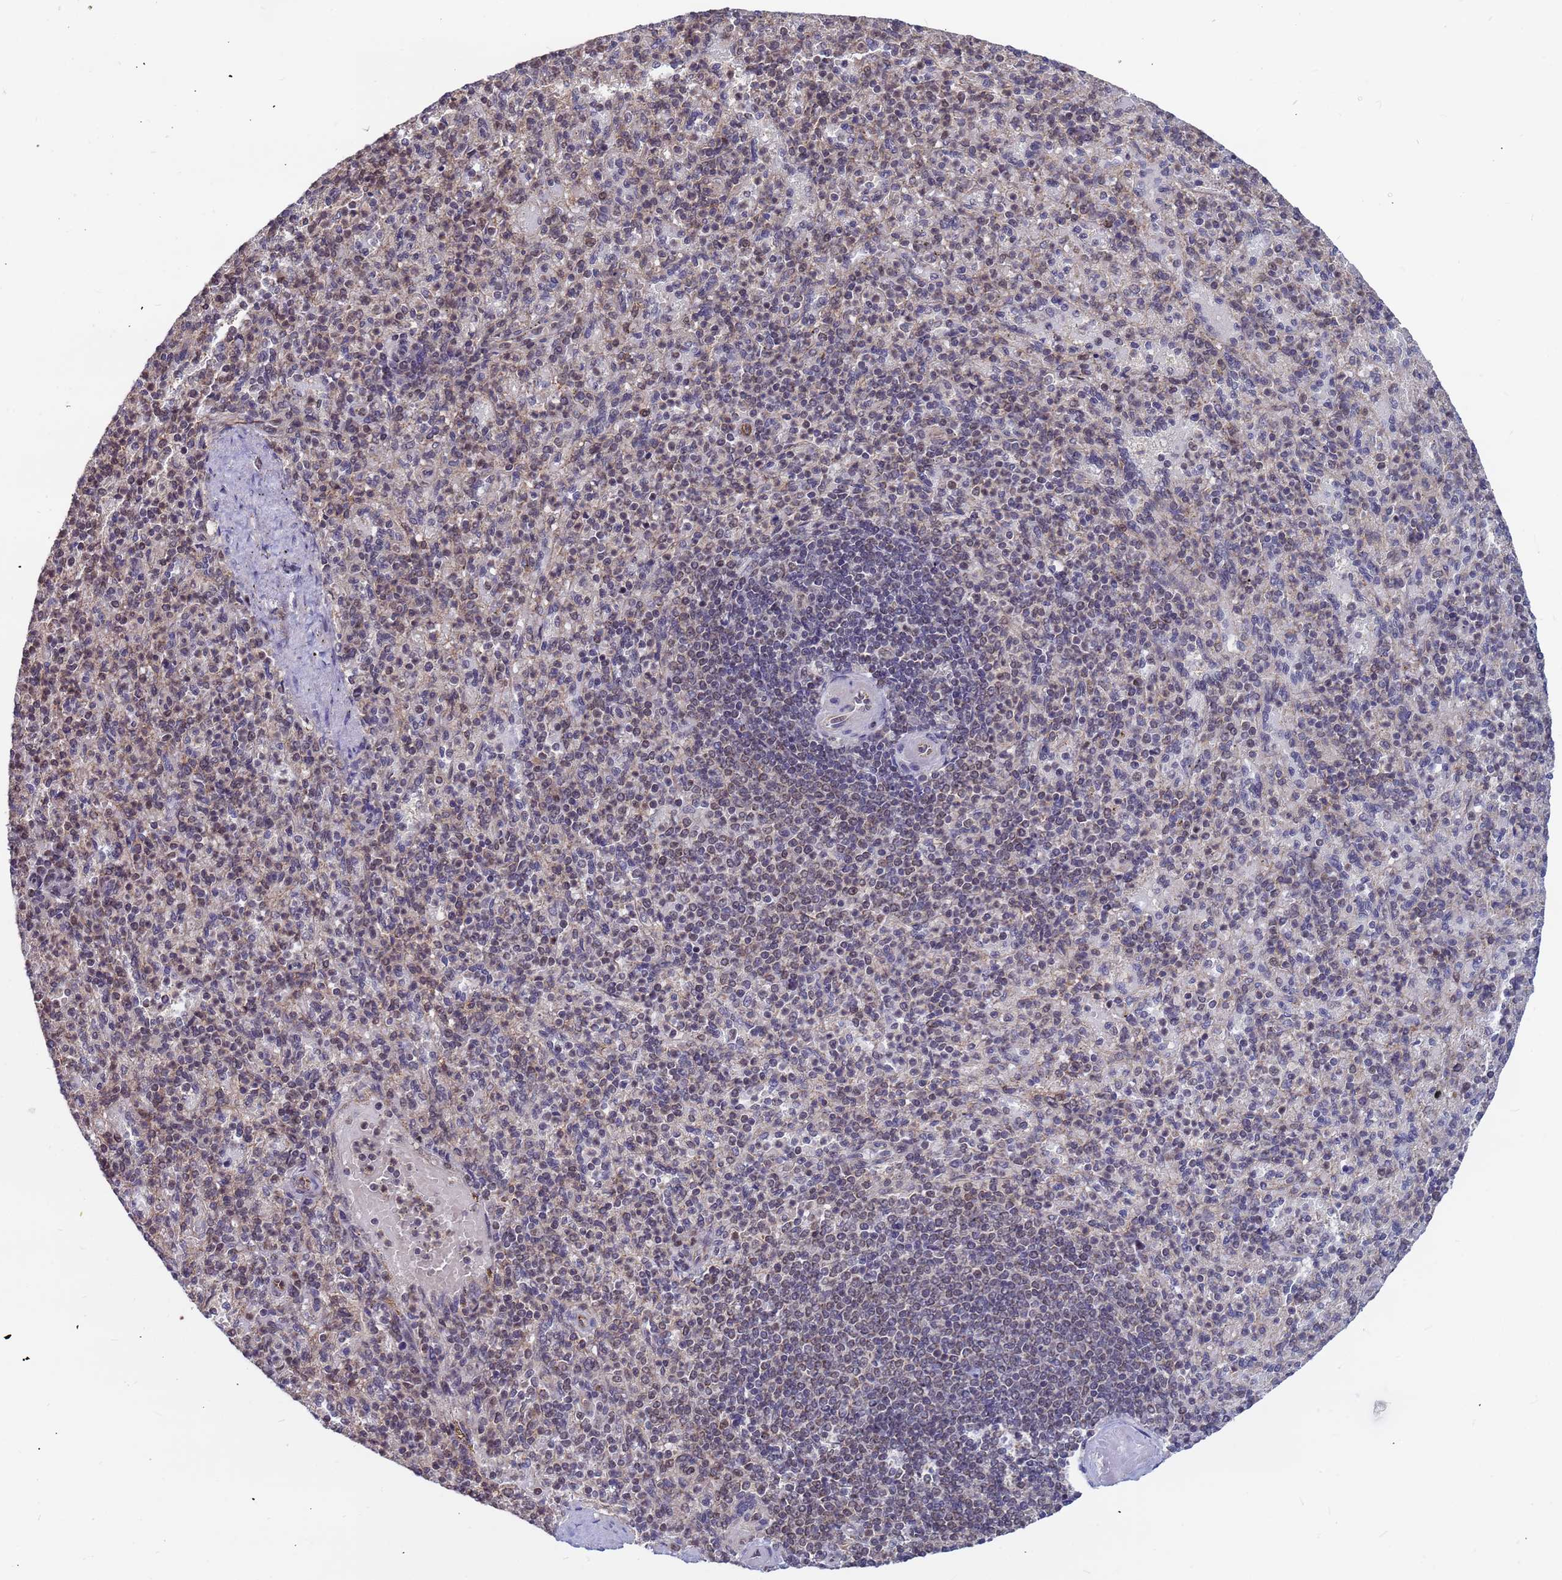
{"staining": {"intensity": "moderate", "quantity": "25%-75%", "location": "nuclear"}, "tissue": "spleen", "cell_type": "Cells in red pulp", "image_type": "normal", "snomed": [{"axis": "morphology", "description": "Normal tissue, NOS"}, {"axis": "topography", "description": "Spleen"}], "caption": "Immunohistochemistry (IHC) micrograph of benign spleen: spleen stained using IHC reveals medium levels of moderate protein expression localized specifically in the nuclear of cells in red pulp, appearing as a nuclear brown color.", "gene": "DENND2B", "patient": {"sex": "female", "age": 74}}